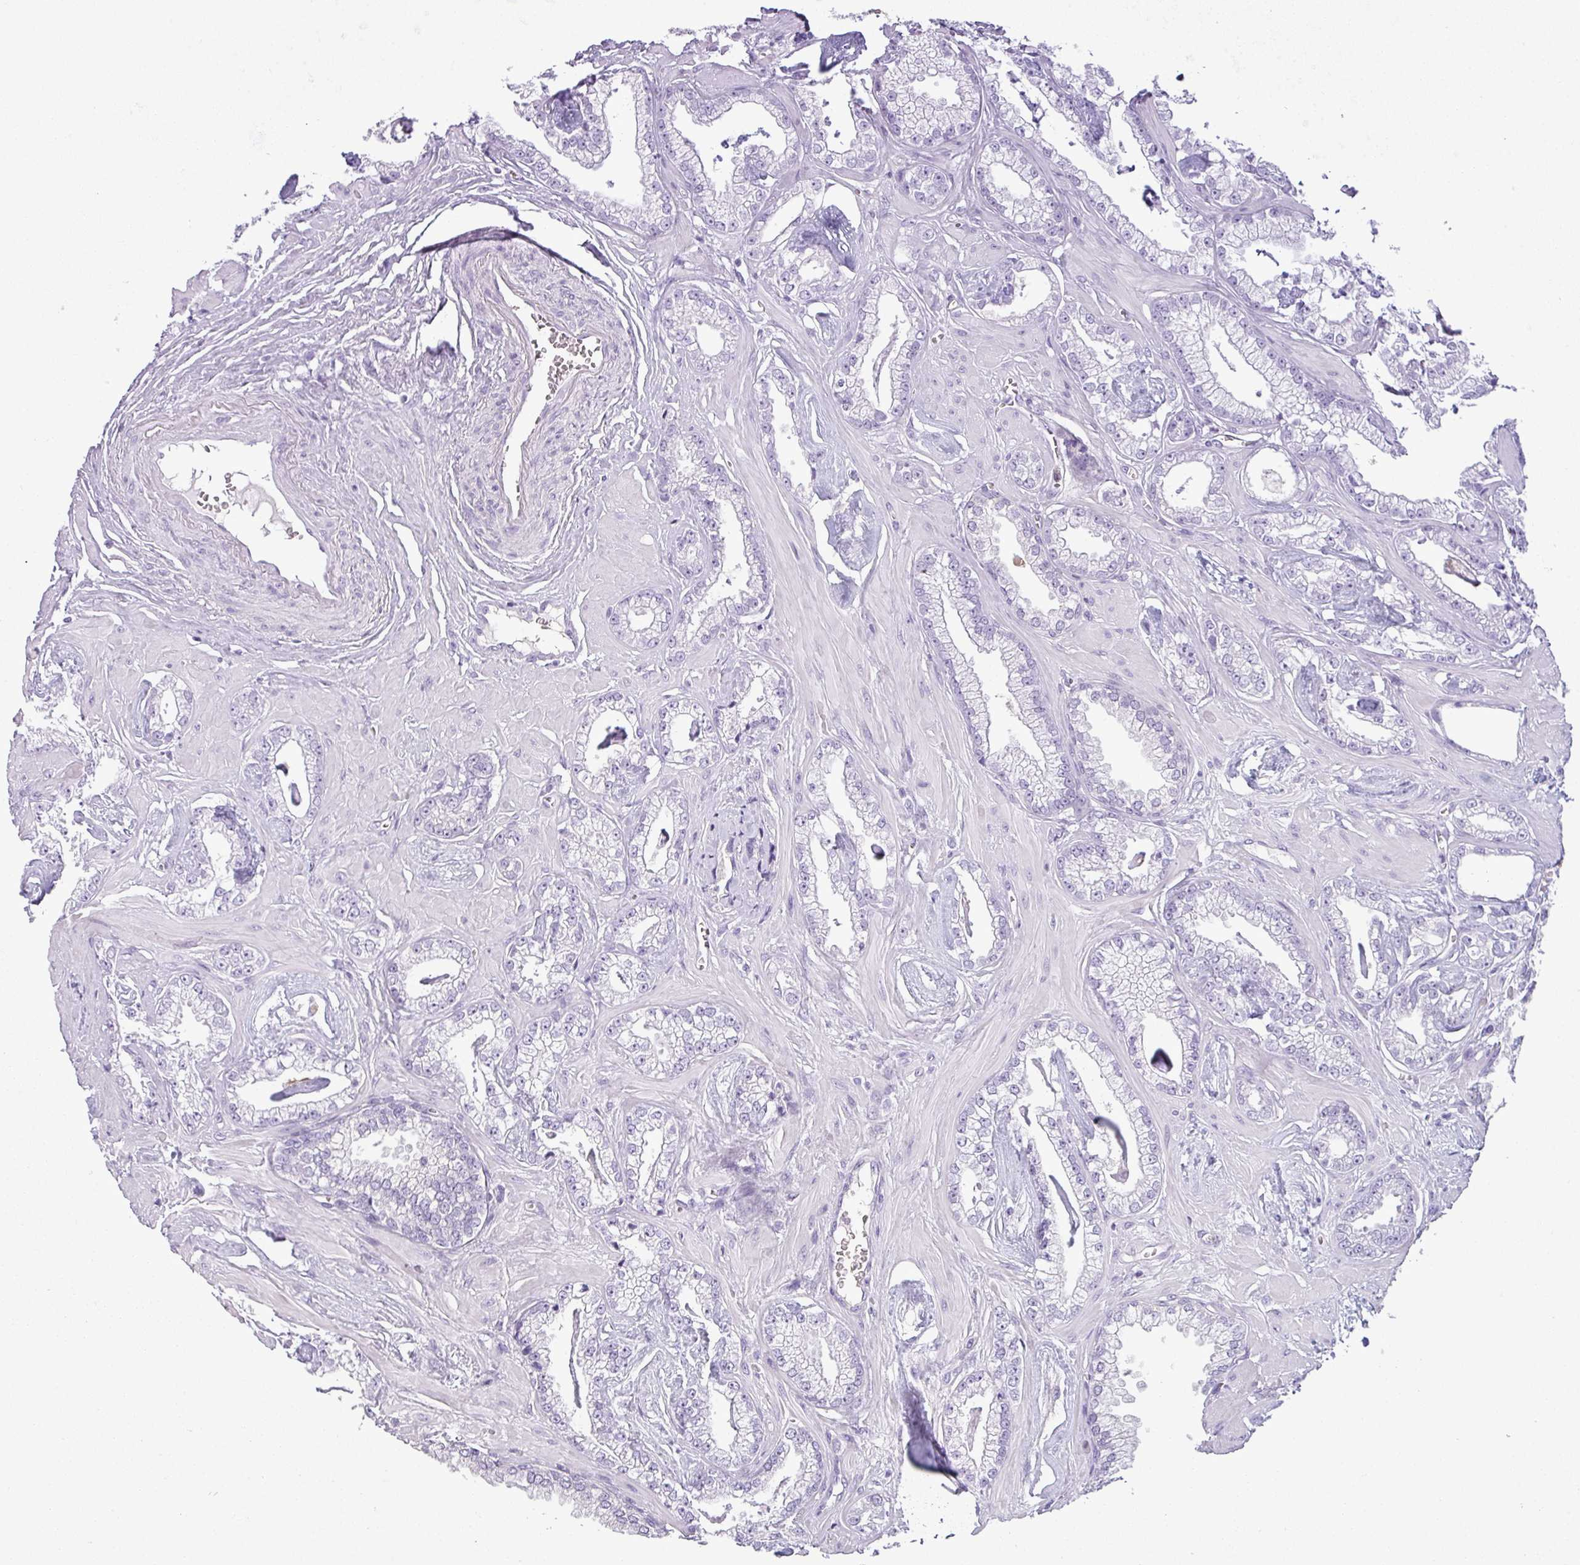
{"staining": {"intensity": "negative", "quantity": "none", "location": "none"}, "tissue": "prostate cancer", "cell_type": "Tumor cells", "image_type": "cancer", "snomed": [{"axis": "morphology", "description": "Adenocarcinoma, Low grade"}, {"axis": "topography", "description": "Prostate"}], "caption": "Protein analysis of prostate cancer (adenocarcinoma (low-grade)) reveals no significant positivity in tumor cells. The staining is performed using DAB brown chromogen with nuclei counter-stained in using hematoxylin.", "gene": "CDH16", "patient": {"sex": "male", "age": 60}}